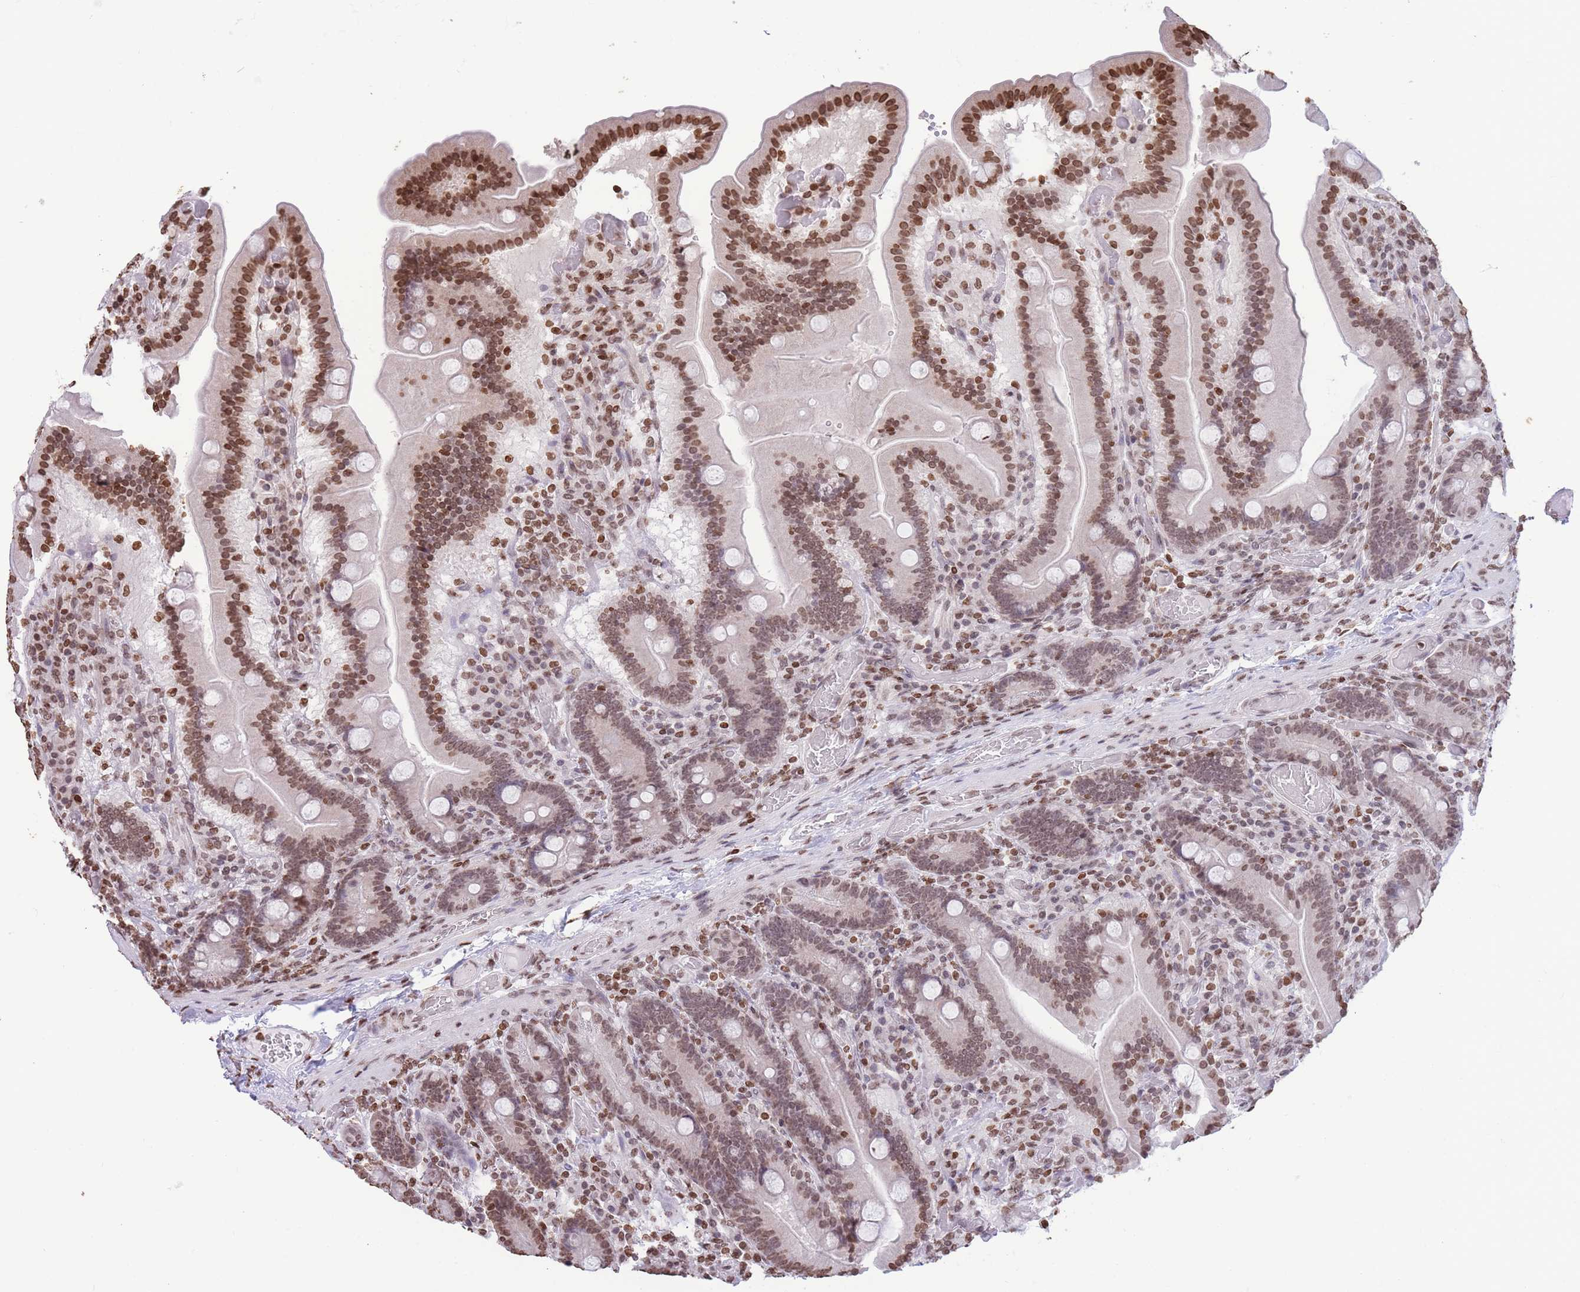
{"staining": {"intensity": "moderate", "quantity": ">75%", "location": "nuclear"}, "tissue": "duodenum", "cell_type": "Glandular cells", "image_type": "normal", "snomed": [{"axis": "morphology", "description": "Normal tissue, NOS"}, {"axis": "topography", "description": "Duodenum"}], "caption": "This is an image of immunohistochemistry staining of benign duodenum, which shows moderate expression in the nuclear of glandular cells.", "gene": "H2BC10", "patient": {"sex": "female", "age": 62}}